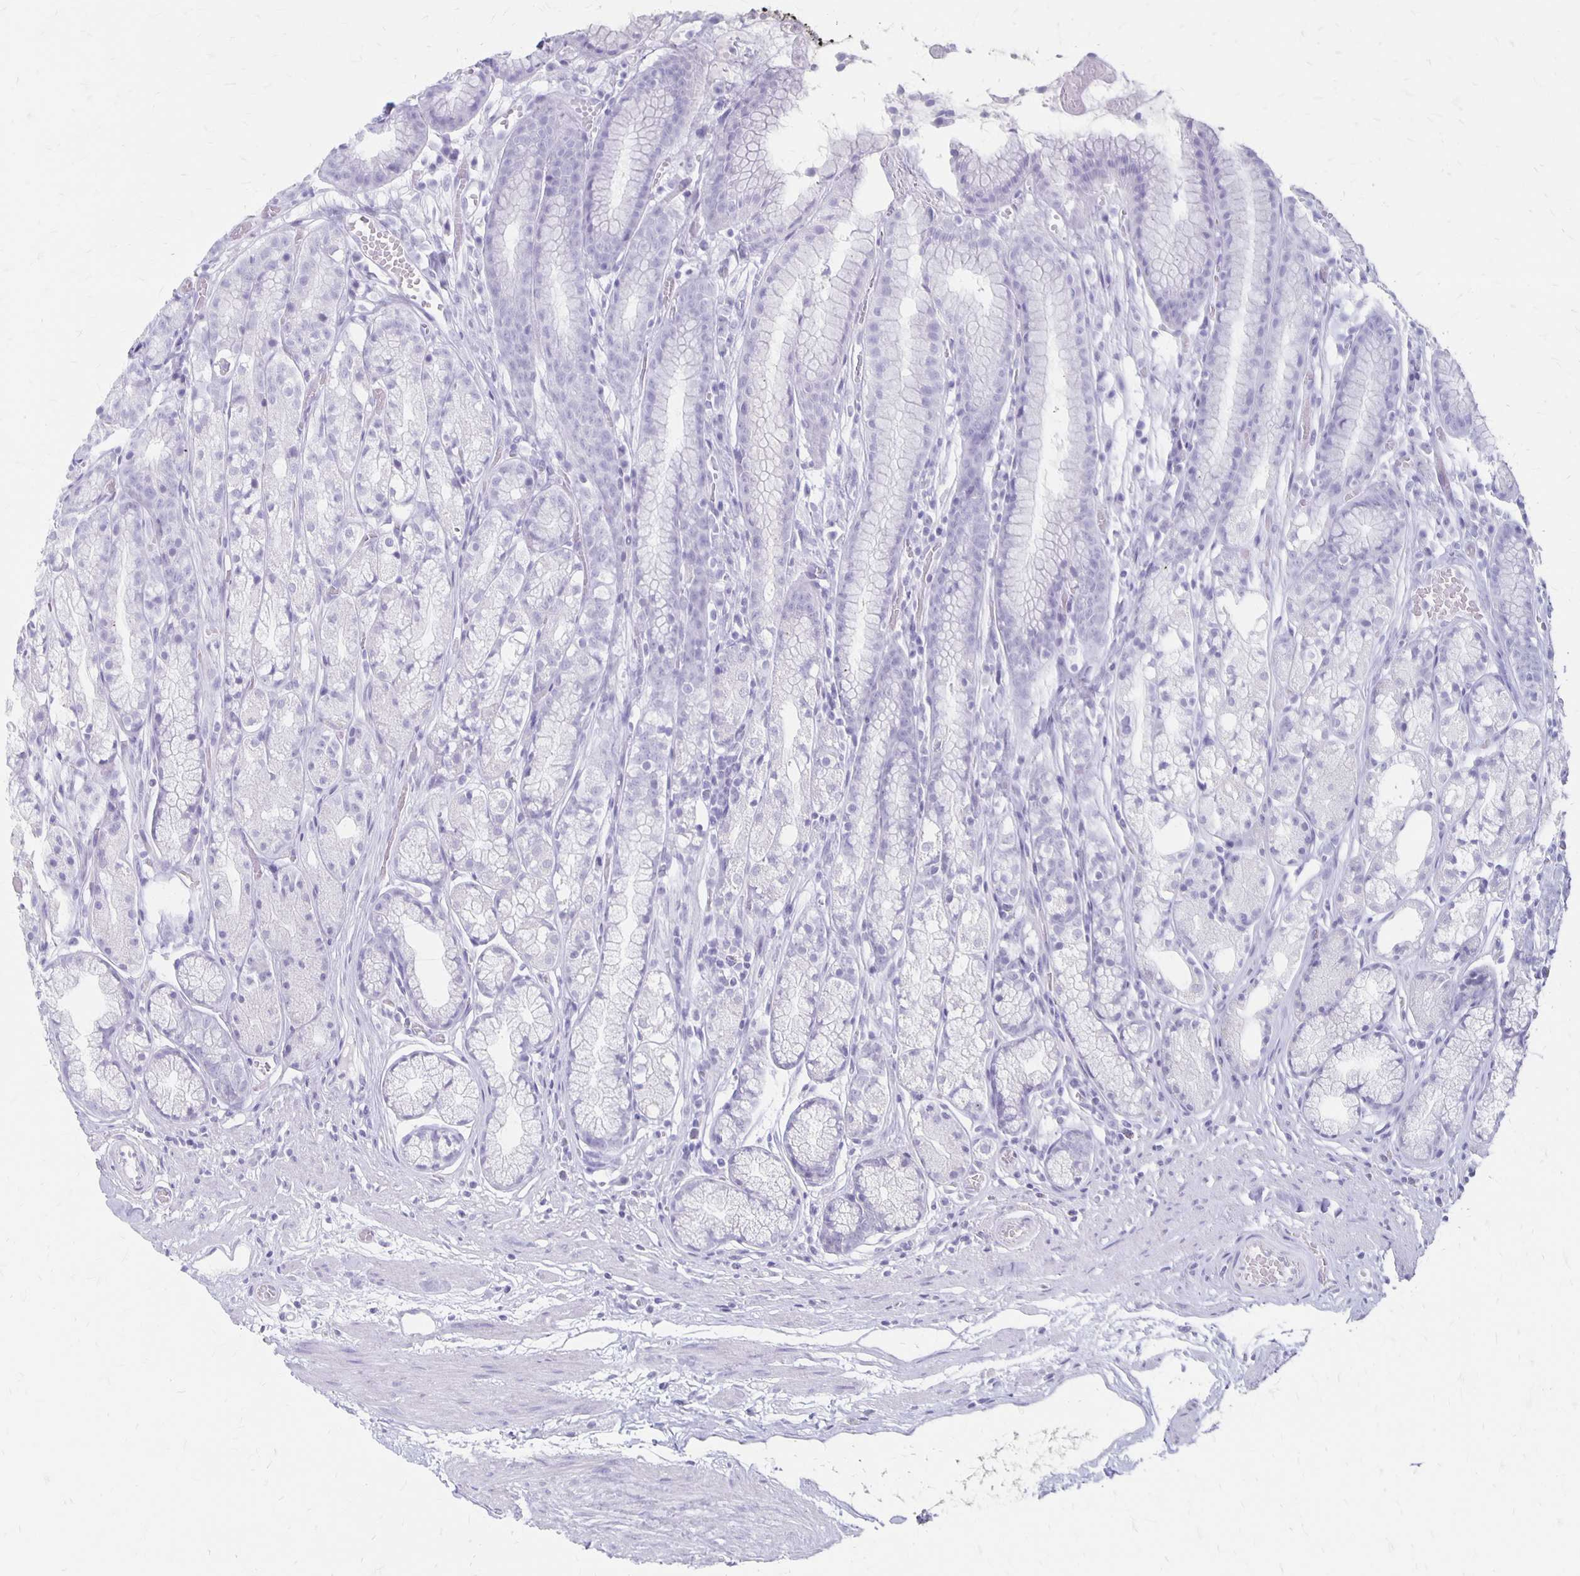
{"staining": {"intensity": "negative", "quantity": "none", "location": "none"}, "tissue": "stomach", "cell_type": "Glandular cells", "image_type": "normal", "snomed": [{"axis": "morphology", "description": "Normal tissue, NOS"}, {"axis": "topography", "description": "Smooth muscle"}, {"axis": "topography", "description": "Stomach"}], "caption": "Human stomach stained for a protein using IHC reveals no staining in glandular cells.", "gene": "MAGEC2", "patient": {"sex": "male", "age": 70}}